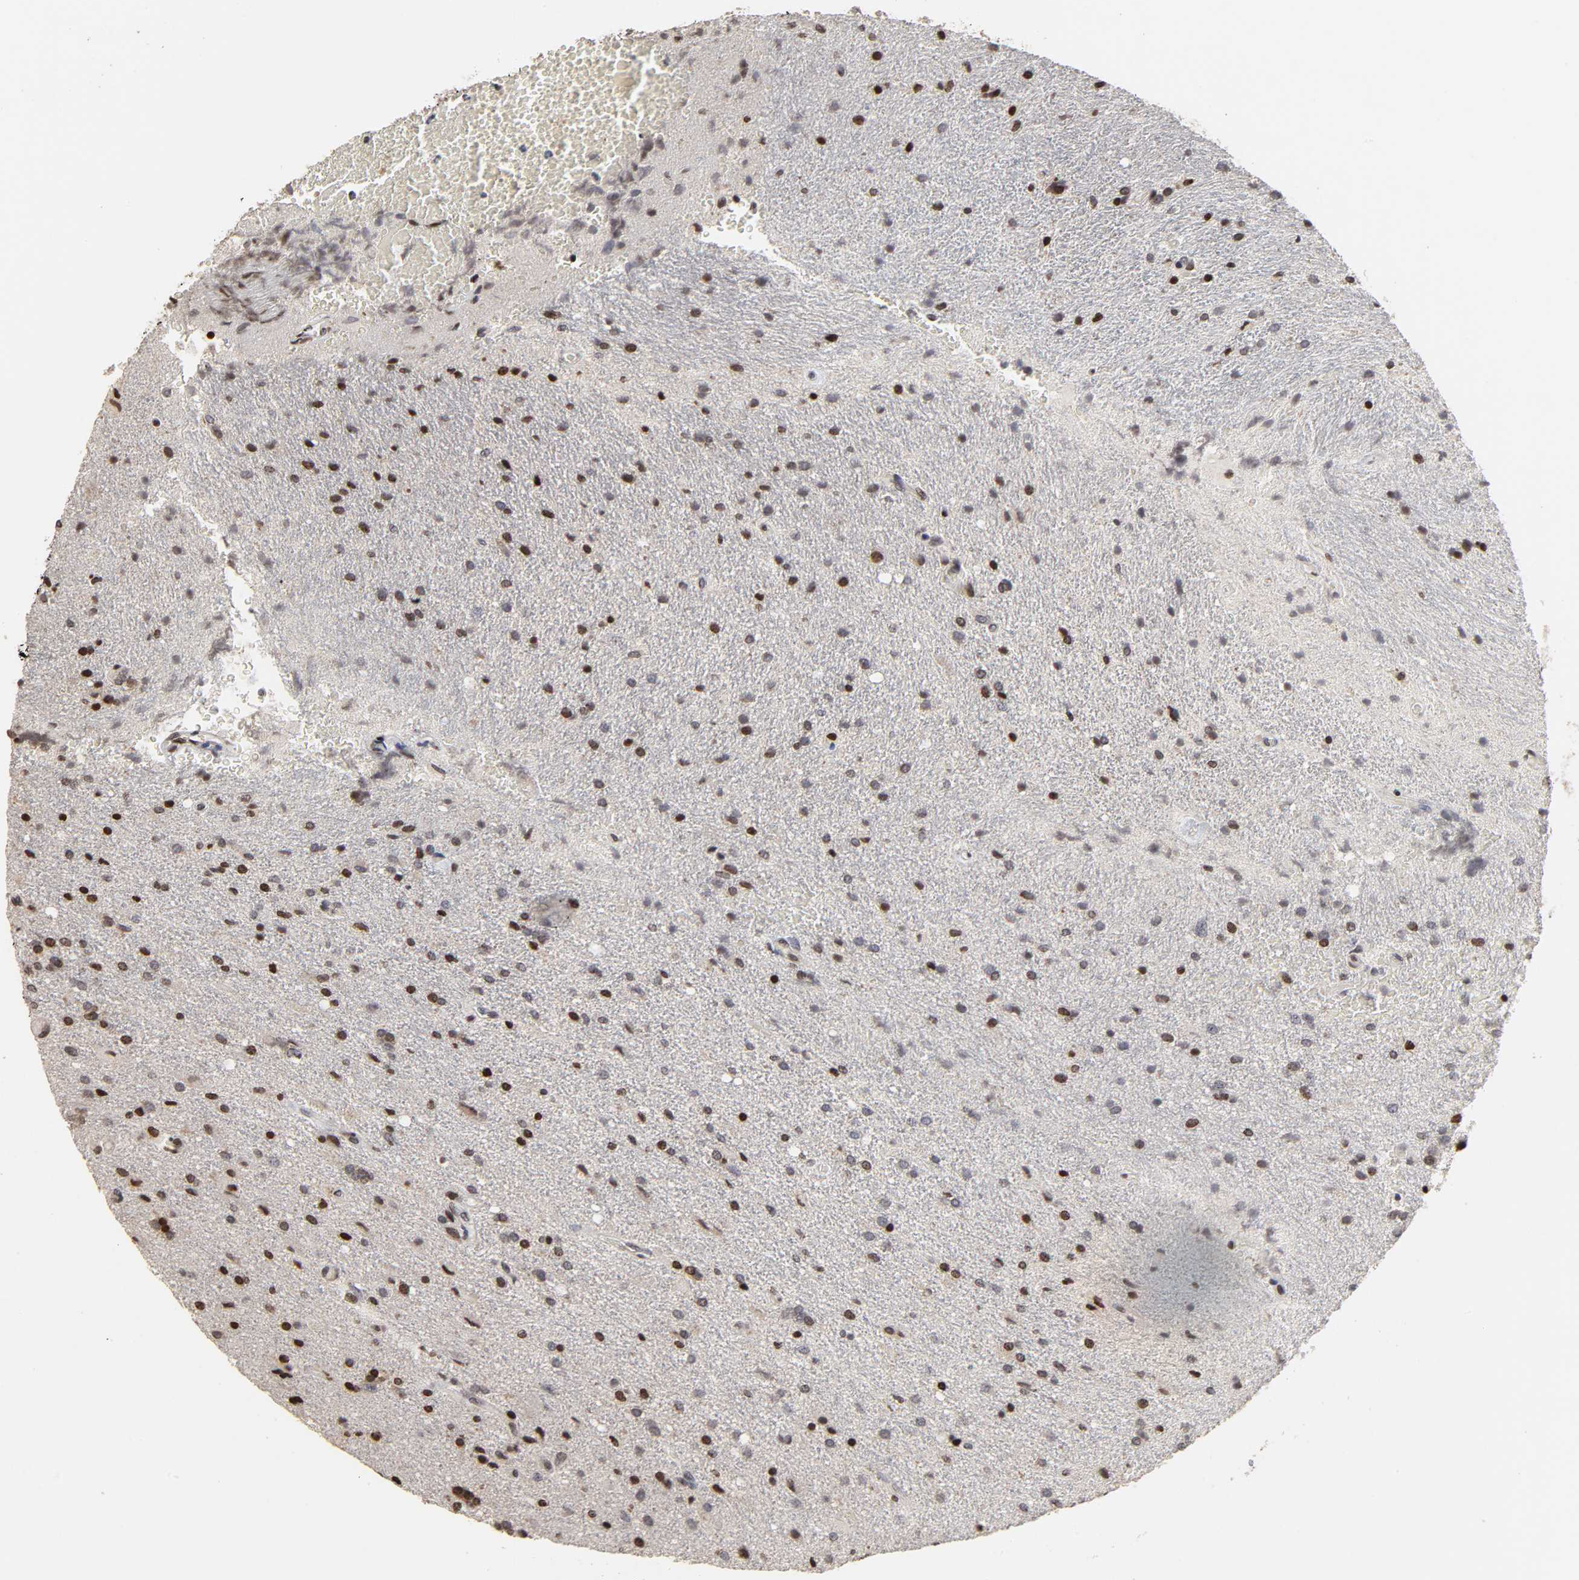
{"staining": {"intensity": "moderate", "quantity": "<25%", "location": "nuclear"}, "tissue": "glioma", "cell_type": "Tumor cells", "image_type": "cancer", "snomed": [{"axis": "morphology", "description": "Normal tissue, NOS"}, {"axis": "morphology", "description": "Glioma, malignant, High grade"}, {"axis": "topography", "description": "Cerebral cortex"}], "caption": "A brown stain shows moderate nuclear positivity of a protein in human high-grade glioma (malignant) tumor cells.", "gene": "ZNF473", "patient": {"sex": "male", "age": 56}}